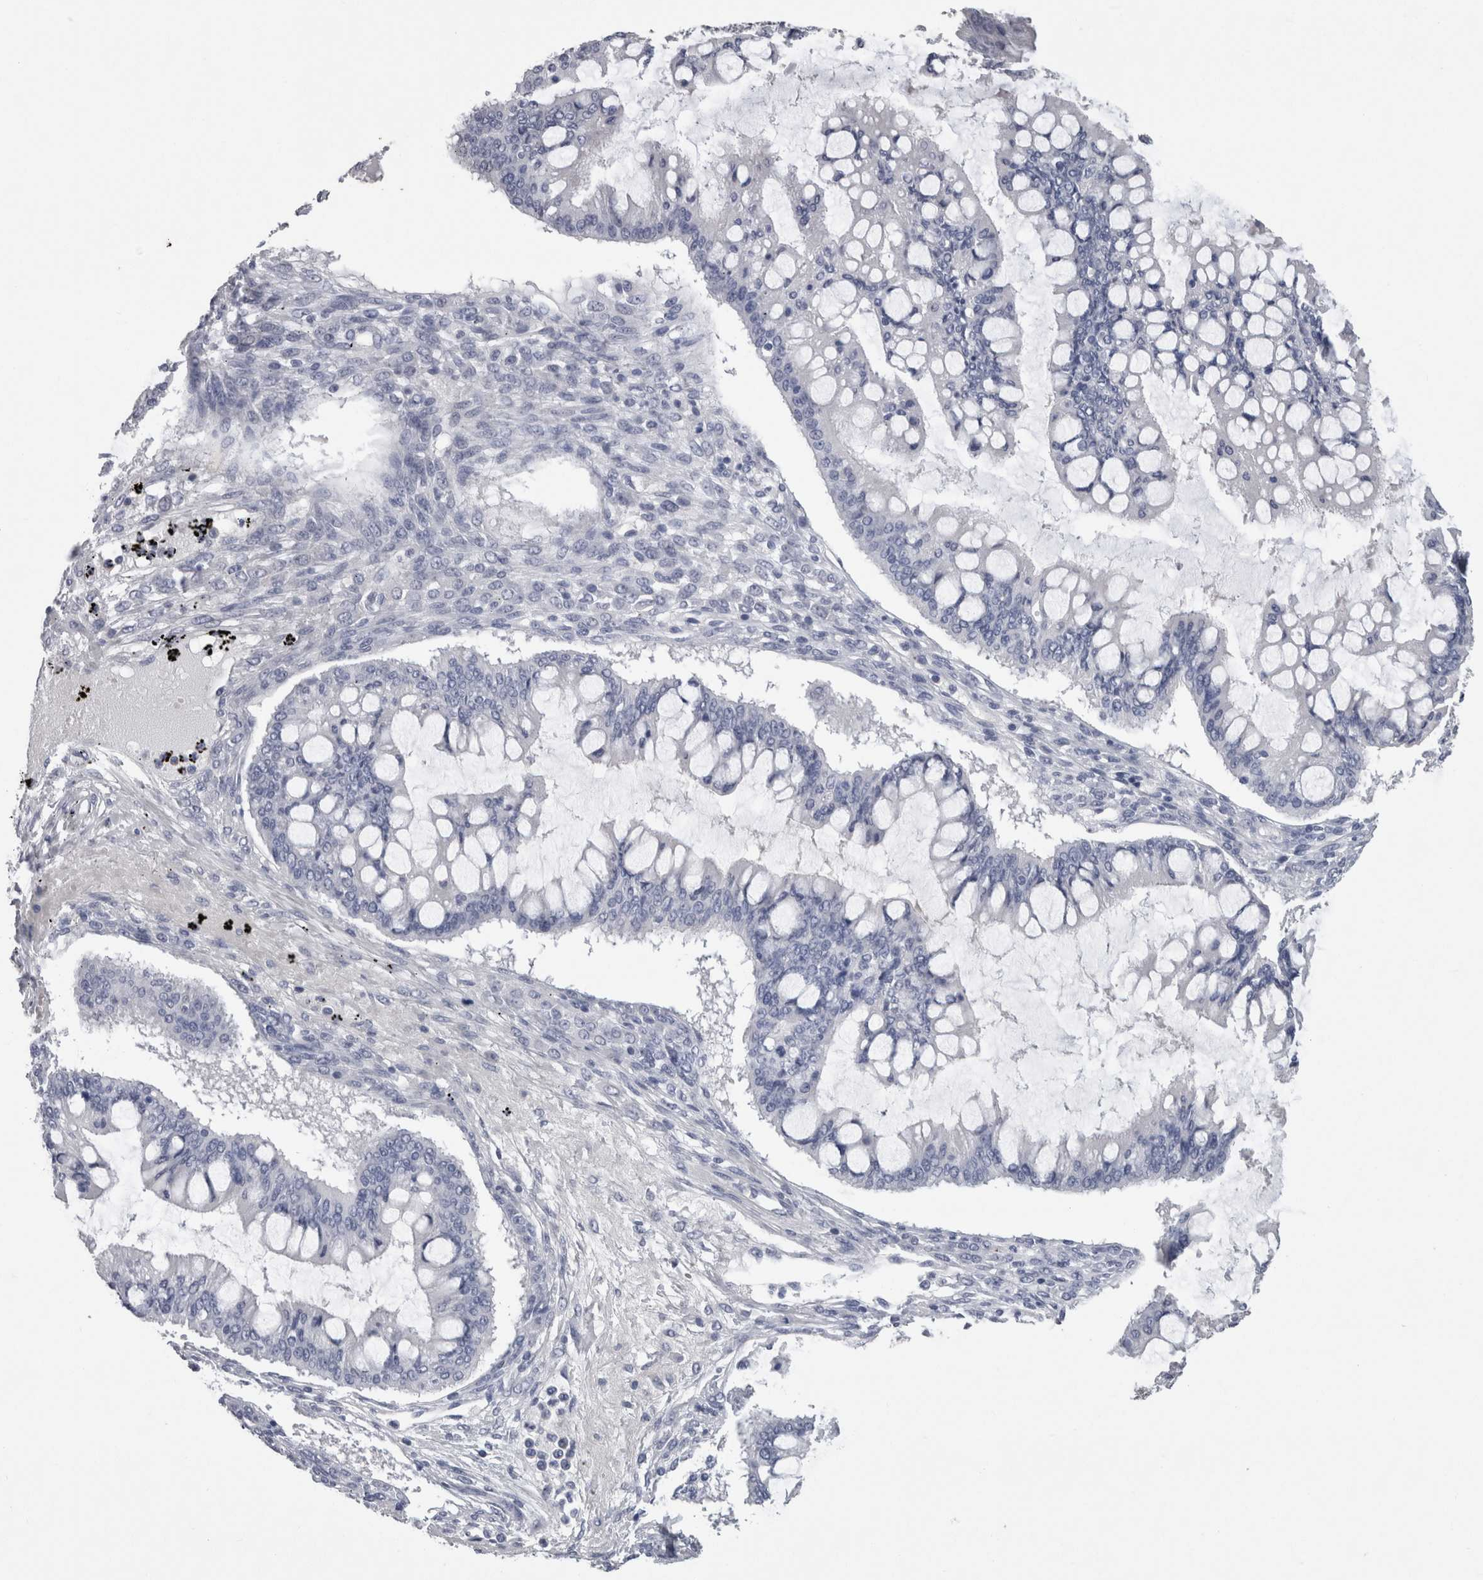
{"staining": {"intensity": "negative", "quantity": "none", "location": "none"}, "tissue": "ovarian cancer", "cell_type": "Tumor cells", "image_type": "cancer", "snomed": [{"axis": "morphology", "description": "Cystadenocarcinoma, mucinous, NOS"}, {"axis": "topography", "description": "Ovary"}], "caption": "Immunohistochemistry of human ovarian cancer (mucinous cystadenocarcinoma) shows no expression in tumor cells.", "gene": "CA8", "patient": {"sex": "female", "age": 73}}